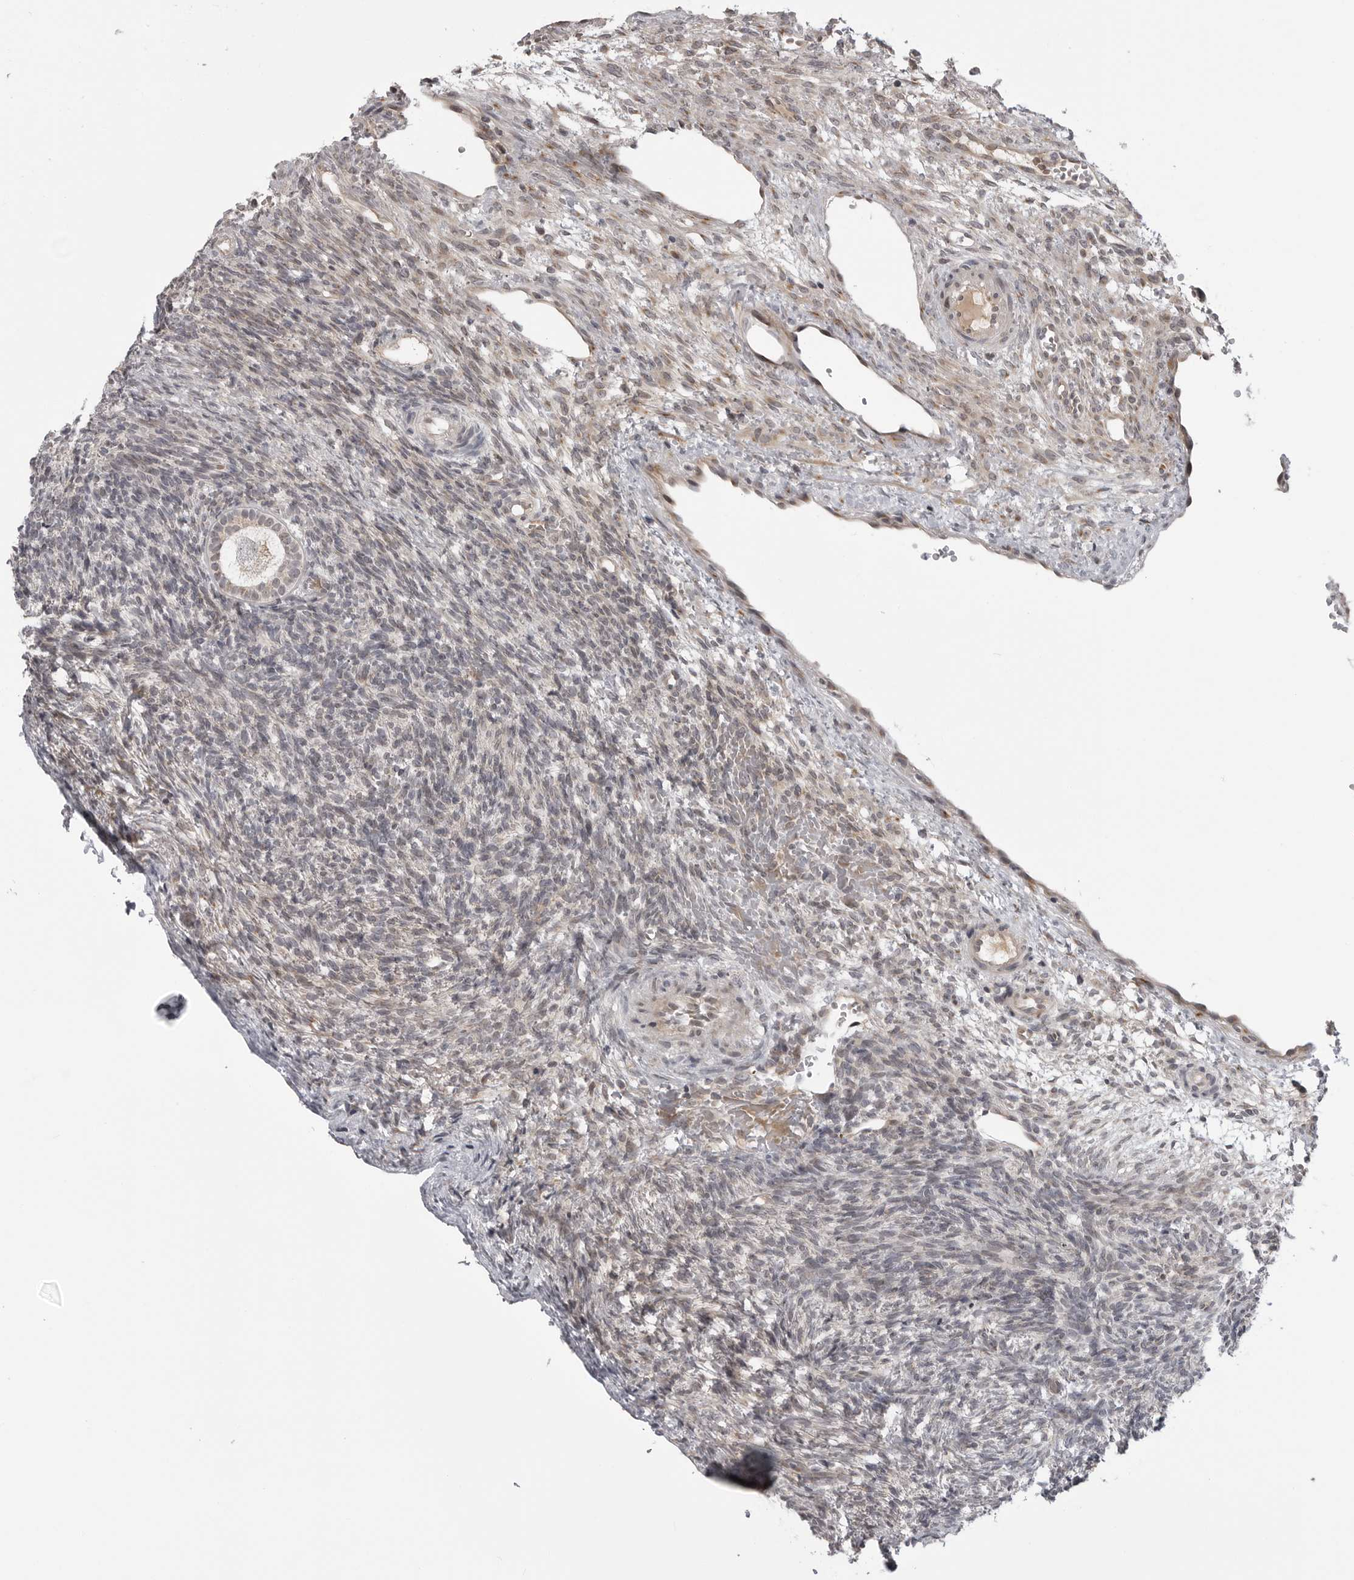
{"staining": {"intensity": "negative", "quantity": "none", "location": "none"}, "tissue": "ovary", "cell_type": "Follicle cells", "image_type": "normal", "snomed": [{"axis": "morphology", "description": "Normal tissue, NOS"}, {"axis": "topography", "description": "Ovary"}], "caption": "A photomicrograph of ovary stained for a protein demonstrates no brown staining in follicle cells.", "gene": "LRRC45", "patient": {"sex": "female", "age": 34}}